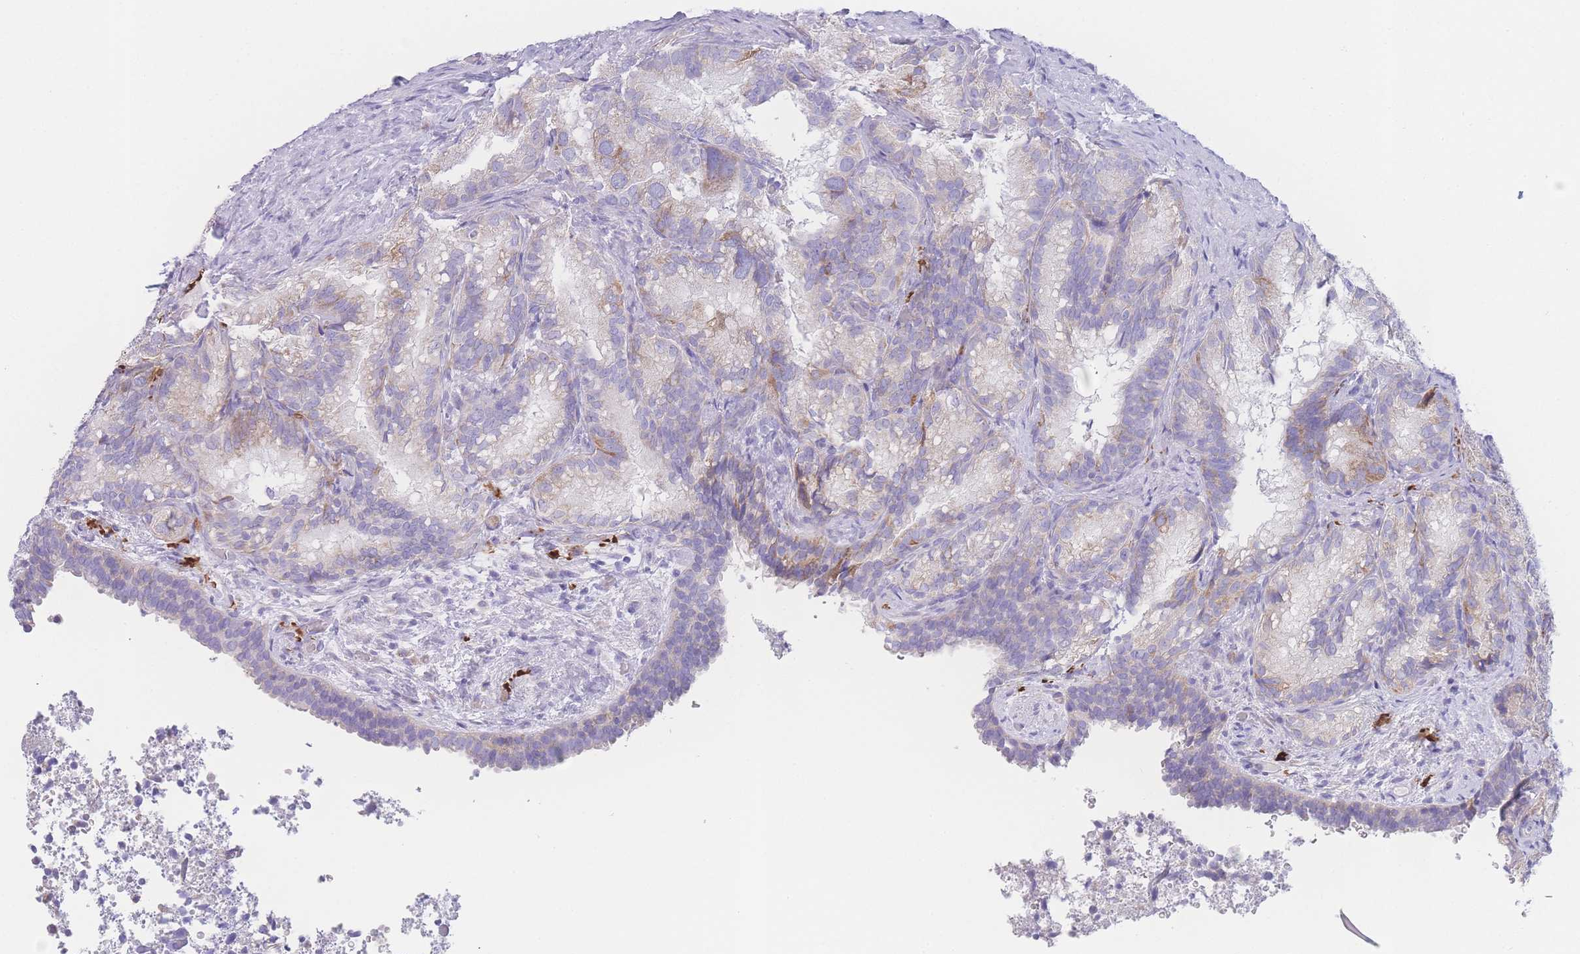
{"staining": {"intensity": "moderate", "quantity": "<25%", "location": "cytoplasmic/membranous"}, "tissue": "seminal vesicle", "cell_type": "Glandular cells", "image_type": "normal", "snomed": [{"axis": "morphology", "description": "Normal tissue, NOS"}, {"axis": "topography", "description": "Seminal veicle"}], "caption": "Glandular cells reveal low levels of moderate cytoplasmic/membranous expression in about <25% of cells in unremarkable seminal vesicle.", "gene": "NBEAL1", "patient": {"sex": "male", "age": 58}}